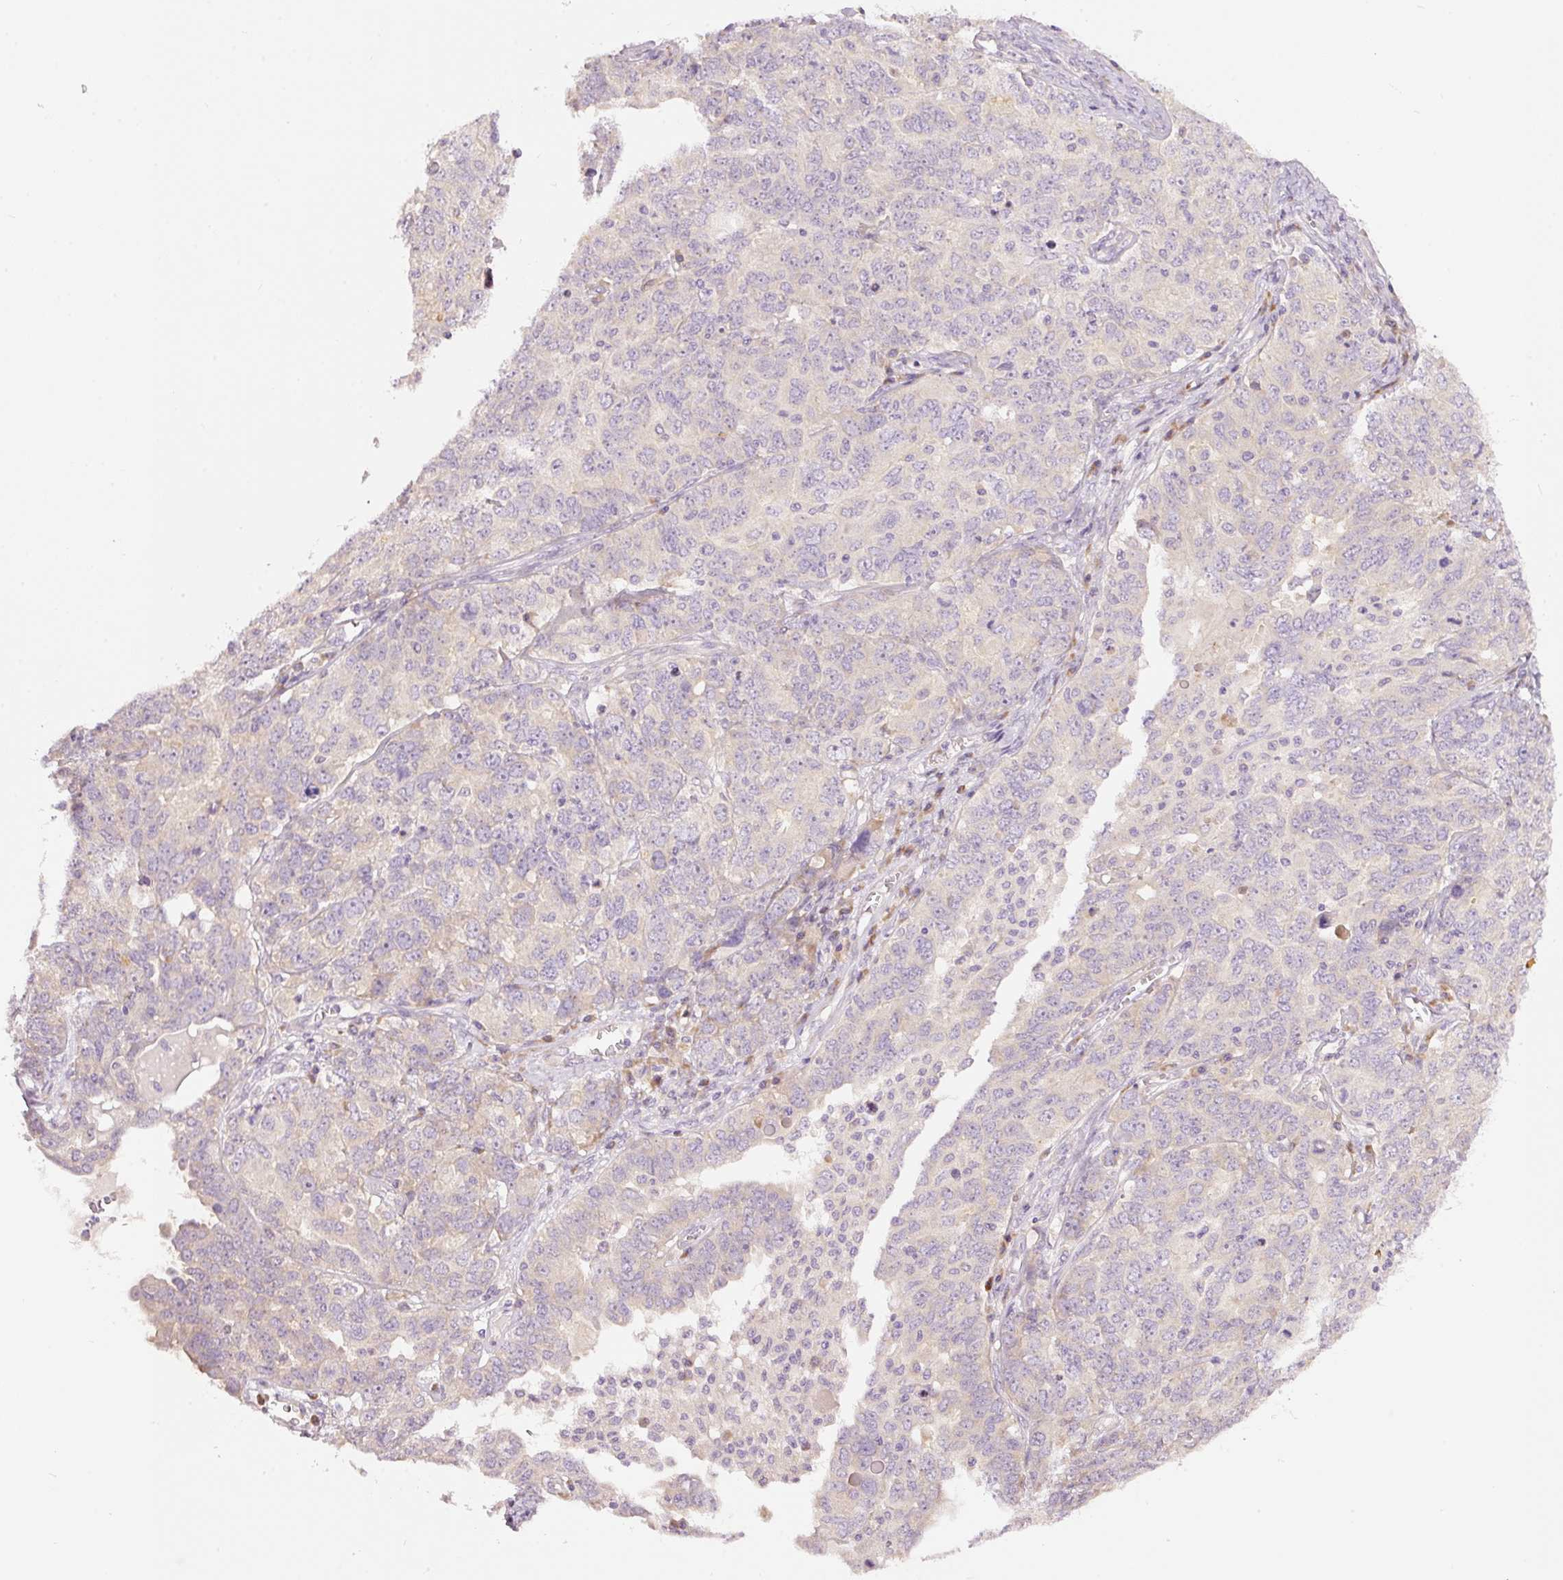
{"staining": {"intensity": "negative", "quantity": "none", "location": "none"}, "tissue": "ovarian cancer", "cell_type": "Tumor cells", "image_type": "cancer", "snomed": [{"axis": "morphology", "description": "Carcinoma, endometroid"}, {"axis": "topography", "description": "Ovary"}], "caption": "Immunohistochemical staining of ovarian endometroid carcinoma displays no significant staining in tumor cells.", "gene": "RSPO2", "patient": {"sex": "female", "age": 62}}